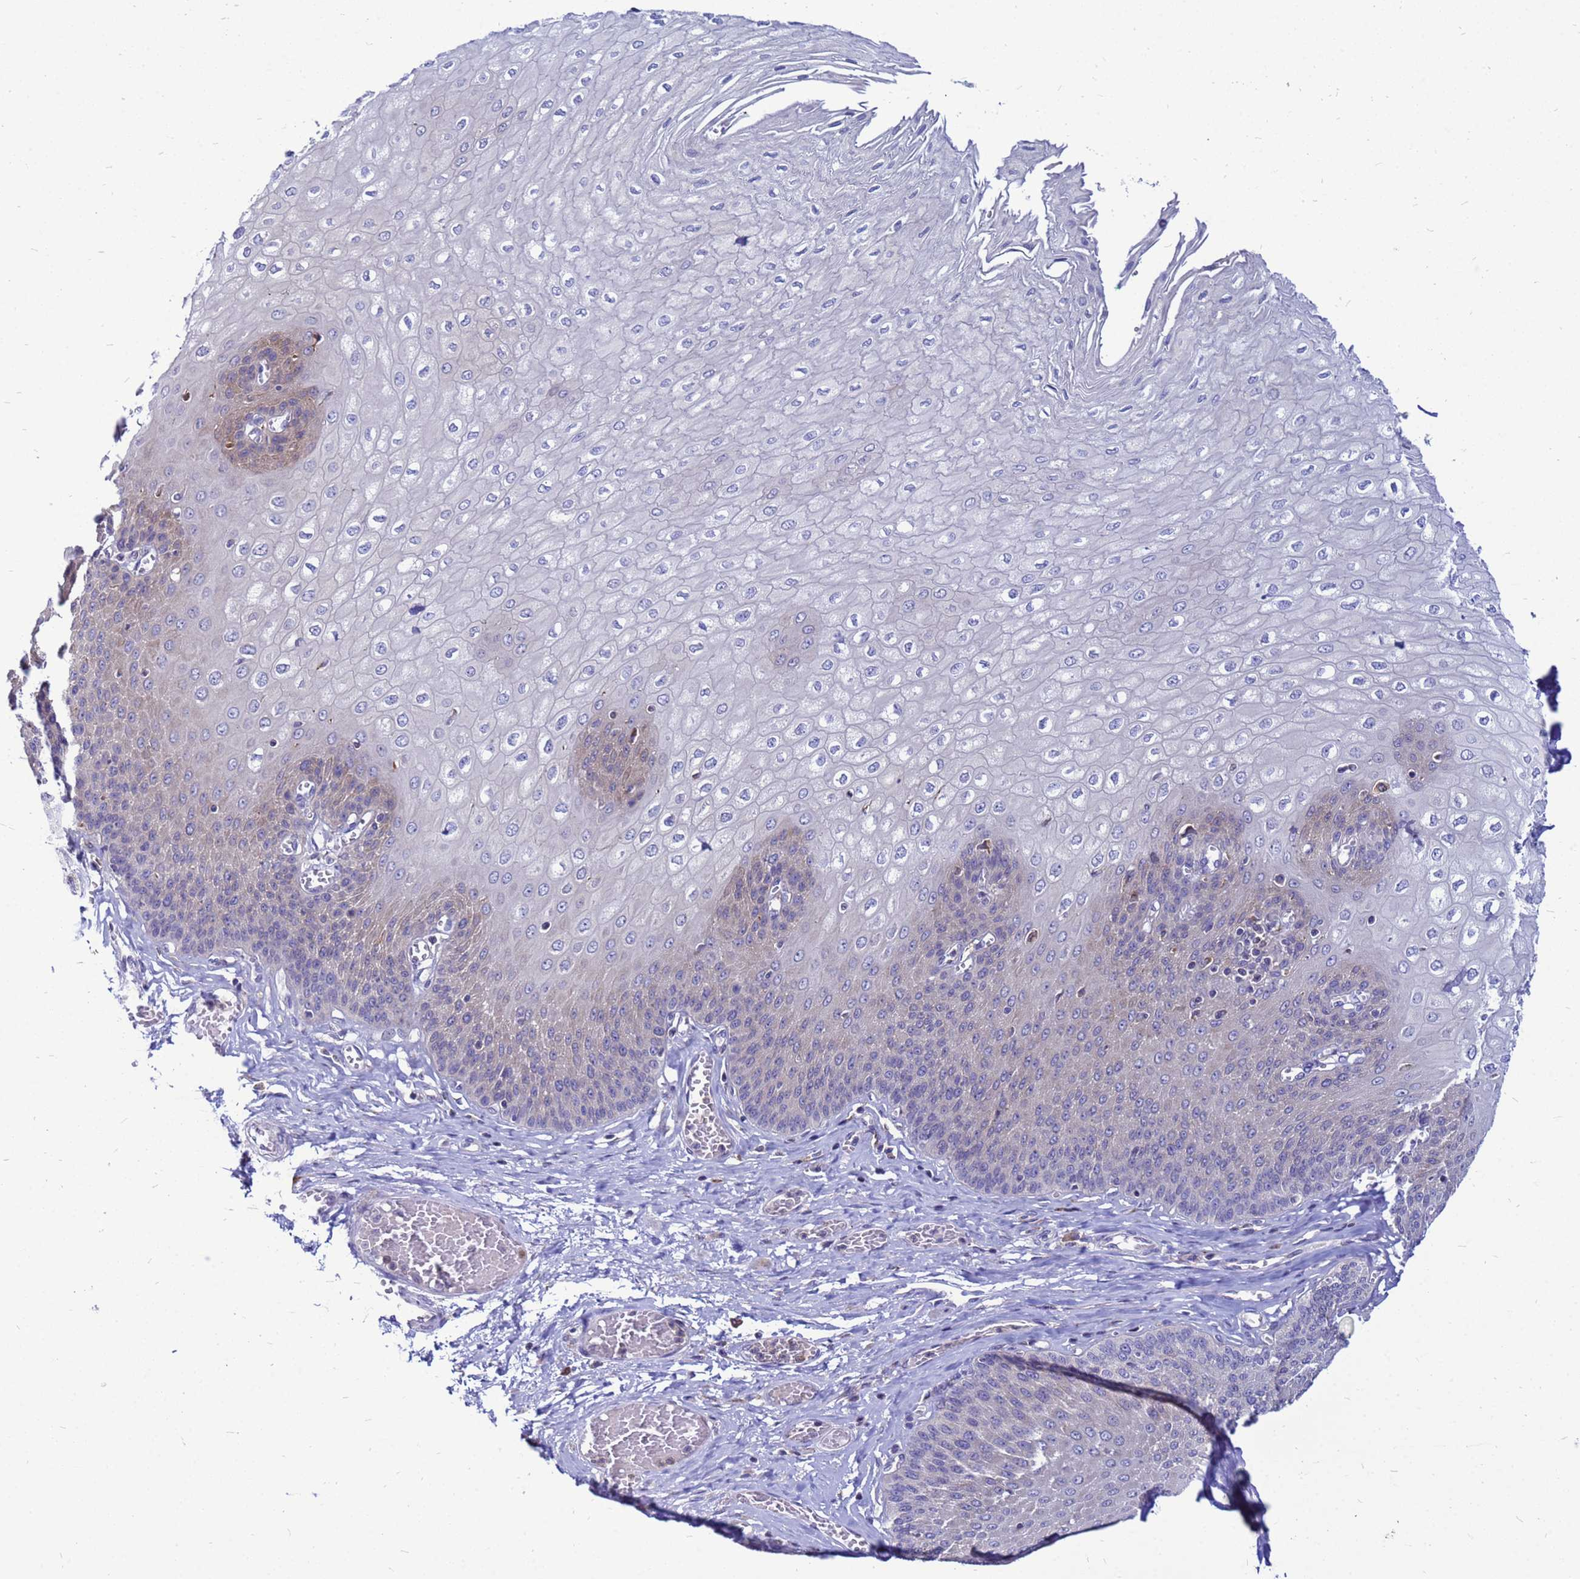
{"staining": {"intensity": "weak", "quantity": "<25%", "location": "cytoplasmic/membranous"}, "tissue": "esophagus", "cell_type": "Squamous epithelial cells", "image_type": "normal", "snomed": [{"axis": "morphology", "description": "Normal tissue, NOS"}, {"axis": "topography", "description": "Esophagus"}], "caption": "Squamous epithelial cells show no significant positivity in normal esophagus. (DAB (3,3'-diaminobenzidine) IHC visualized using brightfield microscopy, high magnification).", "gene": "FHIP1A", "patient": {"sex": "male", "age": 60}}